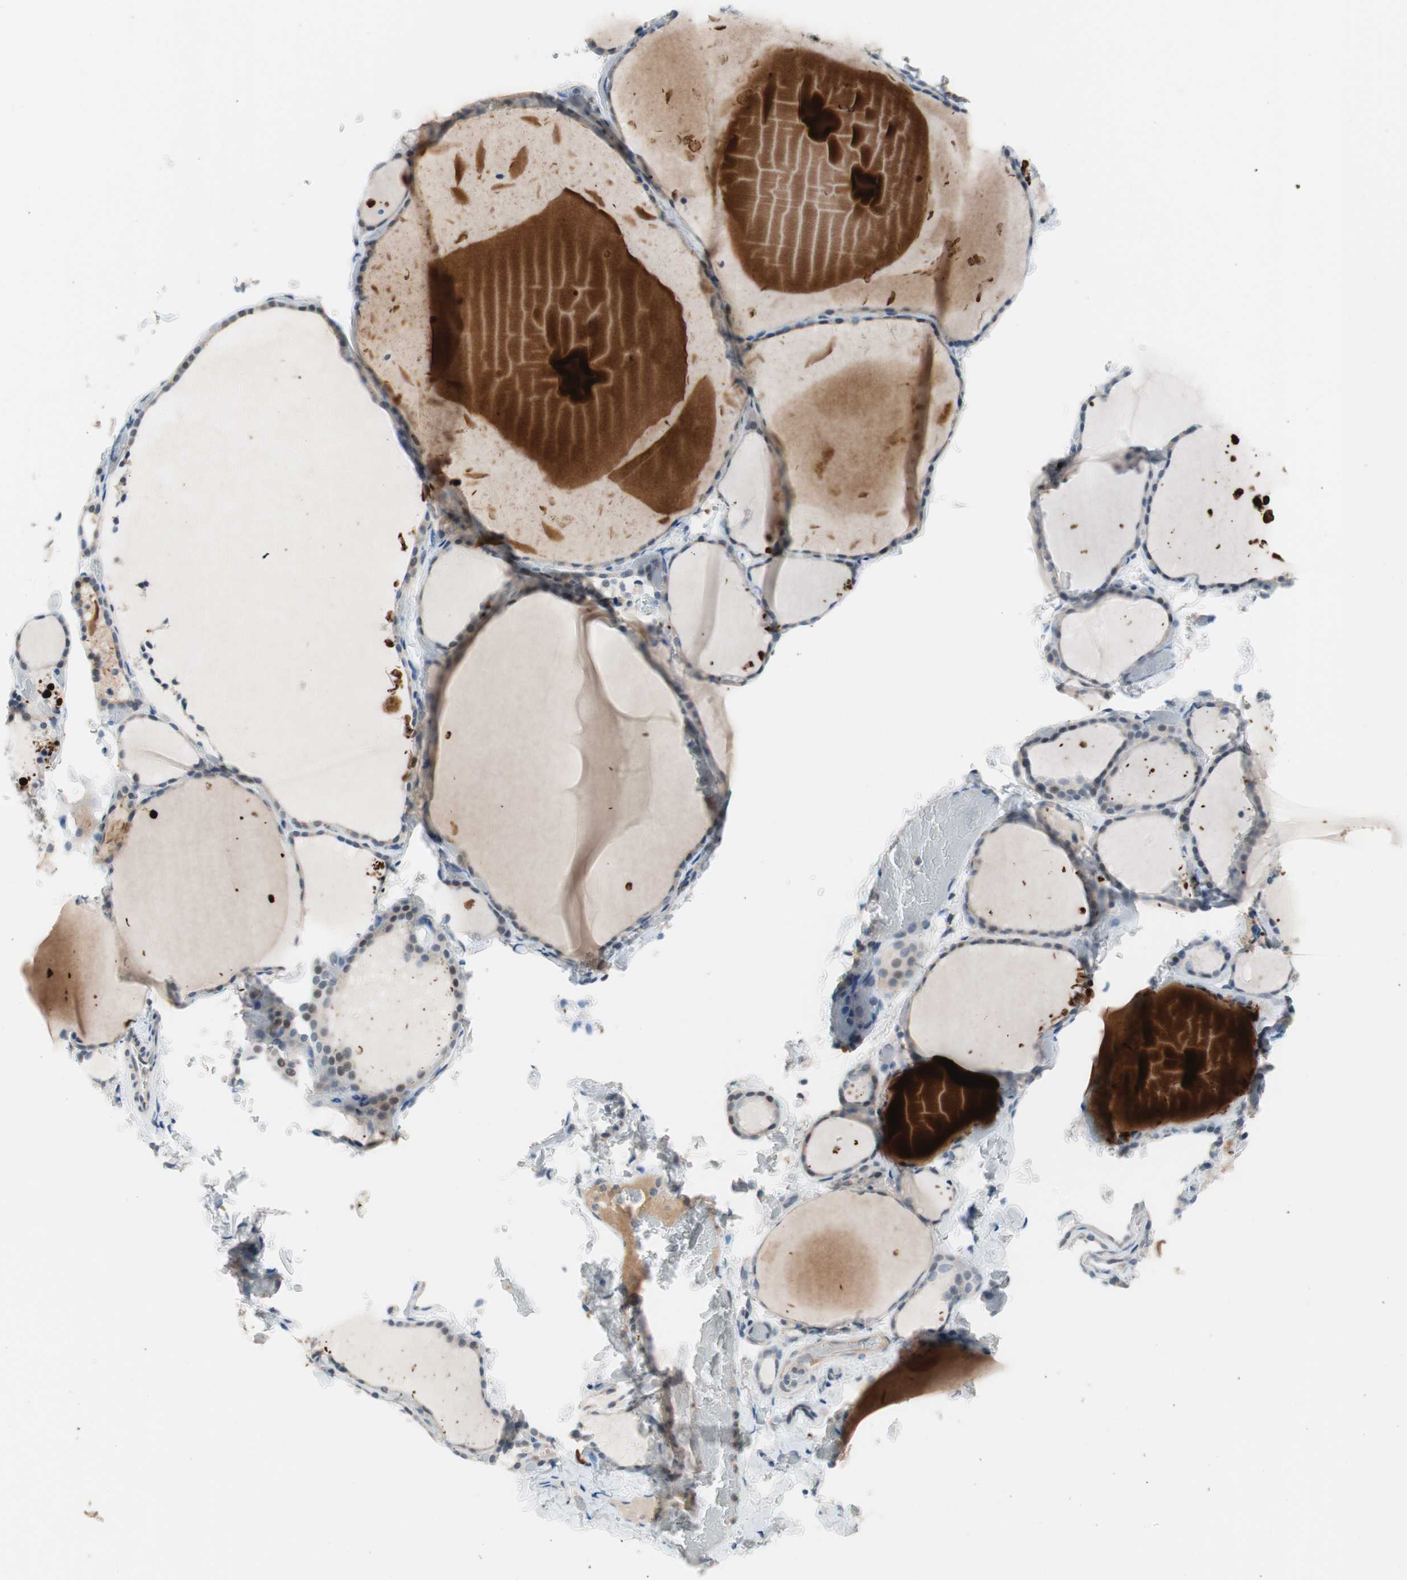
{"staining": {"intensity": "weak", "quantity": "<25%", "location": "cytoplasmic/membranous"}, "tissue": "thyroid gland", "cell_type": "Glandular cells", "image_type": "normal", "snomed": [{"axis": "morphology", "description": "Normal tissue, NOS"}, {"axis": "topography", "description": "Thyroid gland"}], "caption": "Immunohistochemistry (IHC) micrograph of normal thyroid gland stained for a protein (brown), which exhibits no expression in glandular cells.", "gene": "PDZK1", "patient": {"sex": "female", "age": 22}}